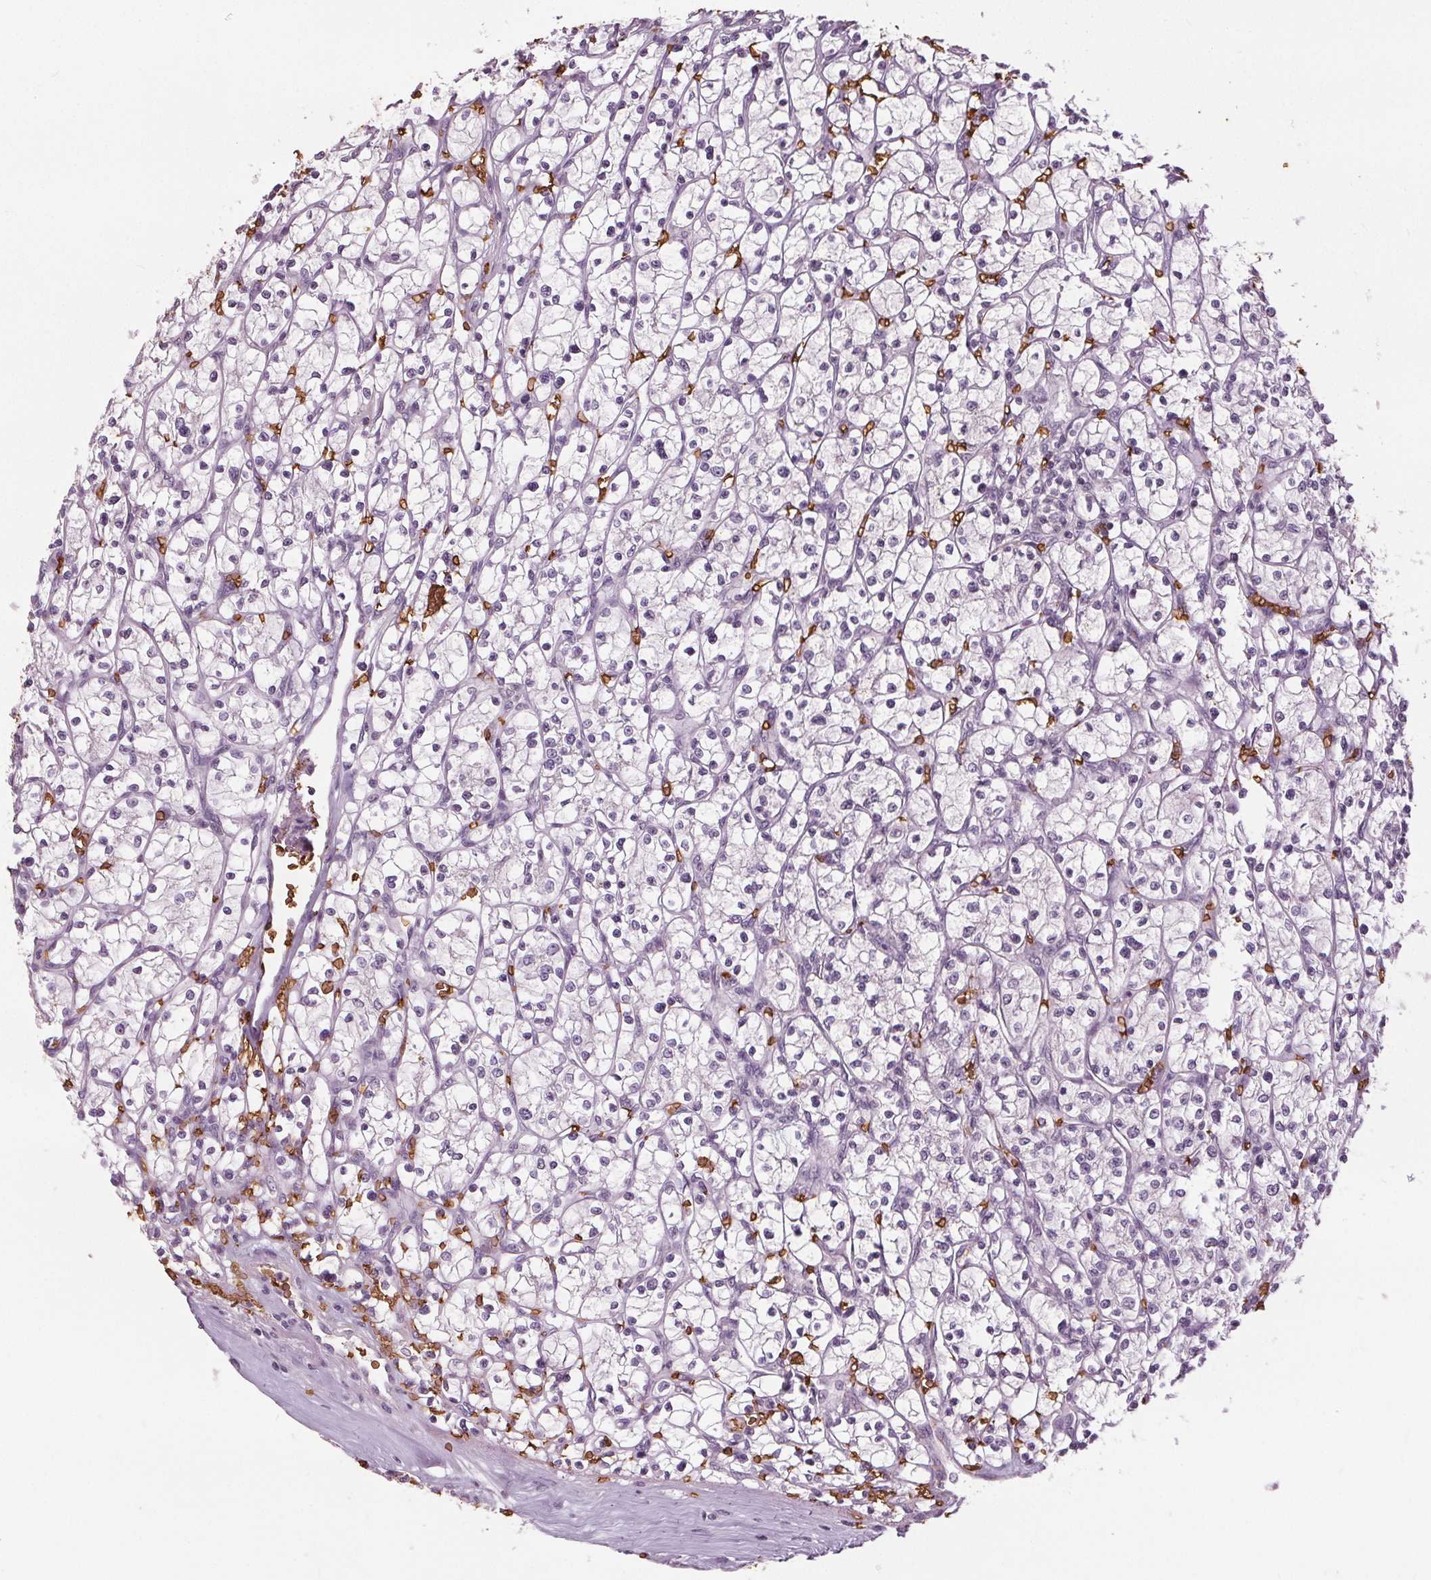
{"staining": {"intensity": "negative", "quantity": "none", "location": "none"}, "tissue": "renal cancer", "cell_type": "Tumor cells", "image_type": "cancer", "snomed": [{"axis": "morphology", "description": "Adenocarcinoma, NOS"}, {"axis": "topography", "description": "Kidney"}], "caption": "Immunohistochemistry of renal adenocarcinoma exhibits no positivity in tumor cells.", "gene": "SLC4A1", "patient": {"sex": "female", "age": 64}}